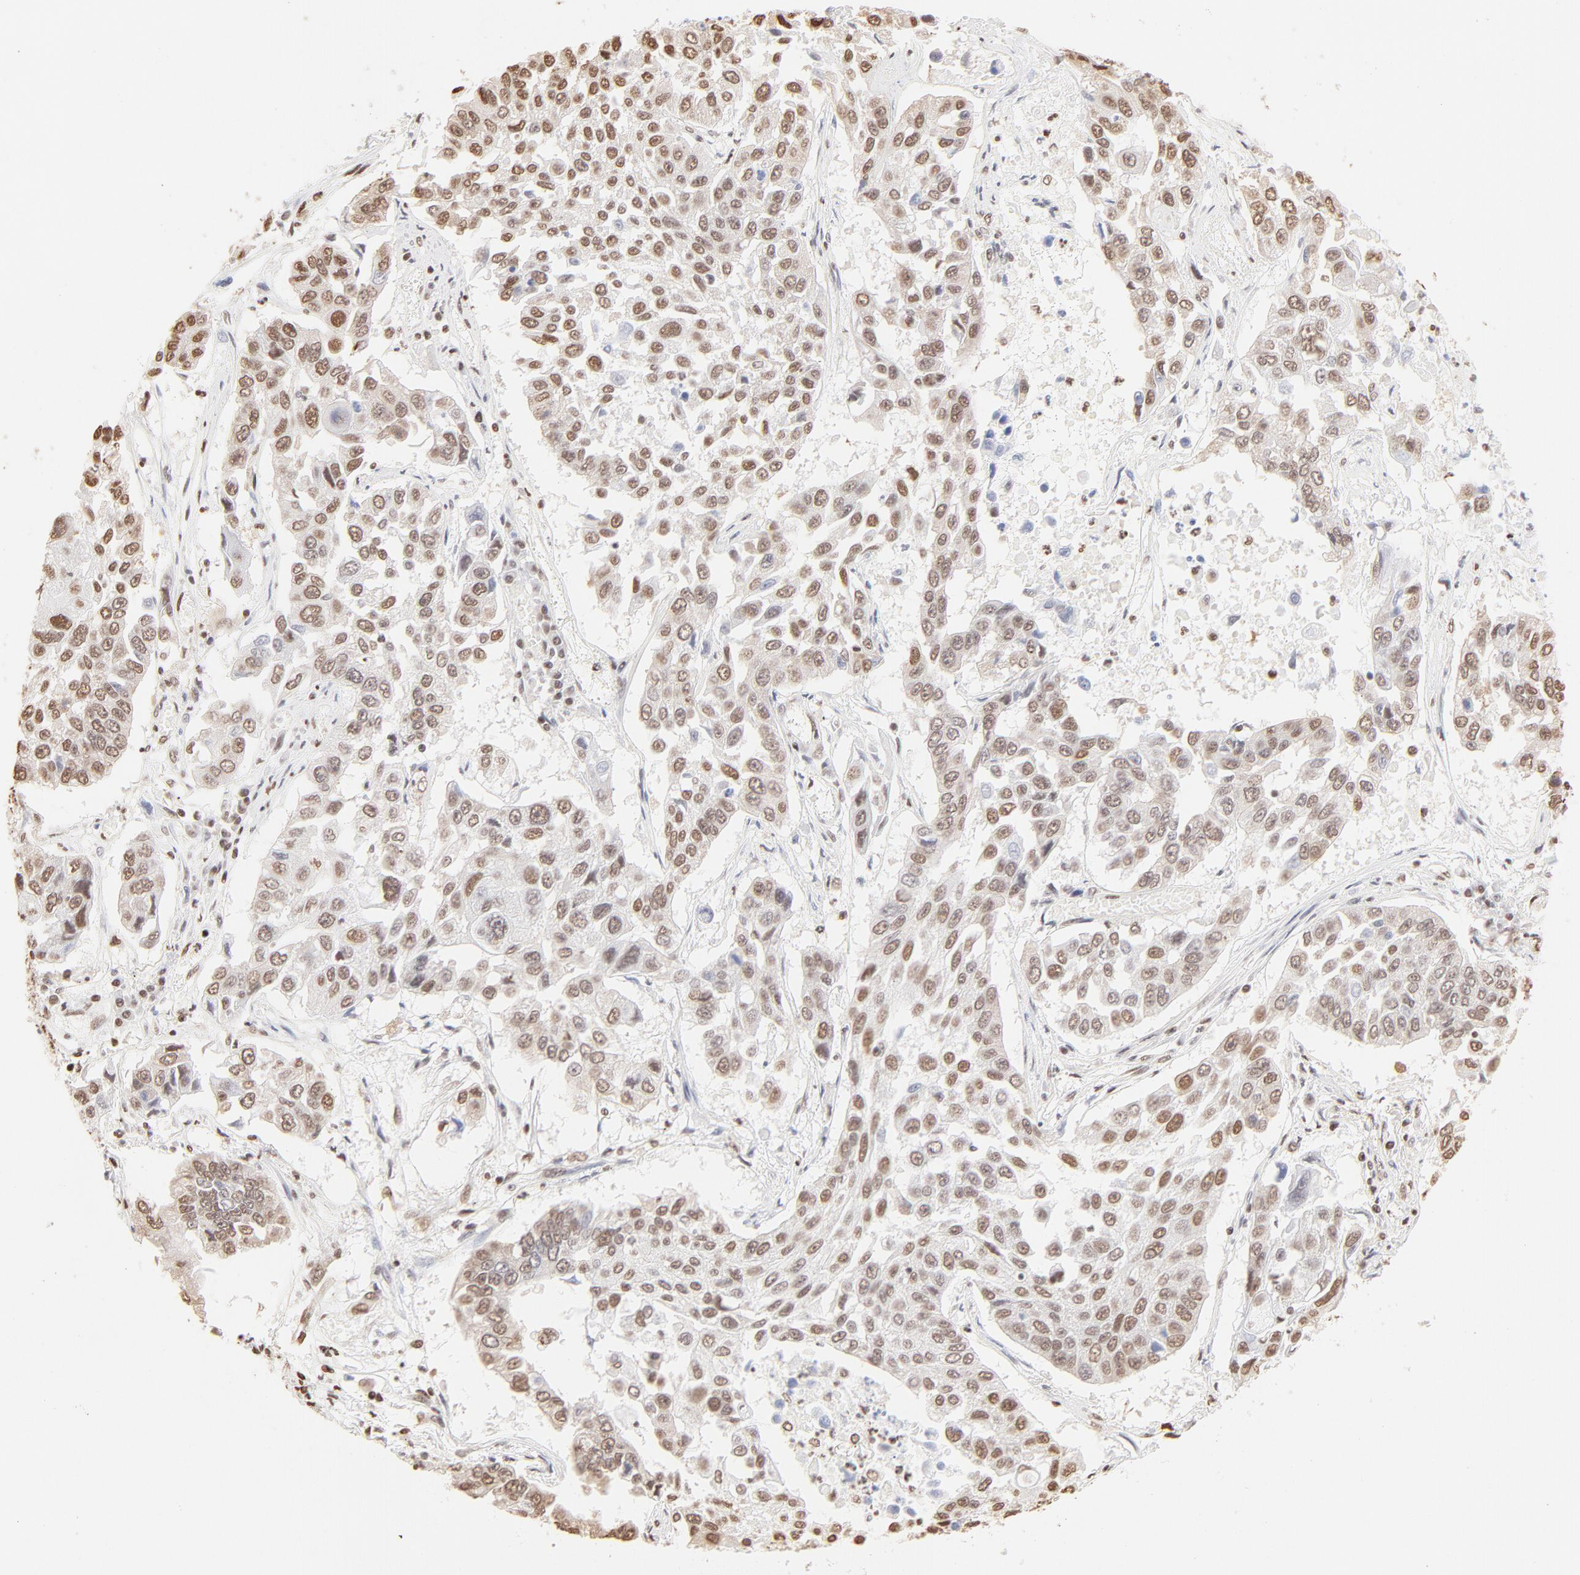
{"staining": {"intensity": "moderate", "quantity": ">75%", "location": "cytoplasmic/membranous,nuclear"}, "tissue": "lung cancer", "cell_type": "Tumor cells", "image_type": "cancer", "snomed": [{"axis": "morphology", "description": "Squamous cell carcinoma, NOS"}, {"axis": "topography", "description": "Lung"}], "caption": "Immunohistochemistry (IHC) staining of lung cancer, which exhibits medium levels of moderate cytoplasmic/membranous and nuclear positivity in about >75% of tumor cells indicating moderate cytoplasmic/membranous and nuclear protein positivity. The staining was performed using DAB (brown) for protein detection and nuclei were counterstained in hematoxylin (blue).", "gene": "ZNF540", "patient": {"sex": "male", "age": 71}}